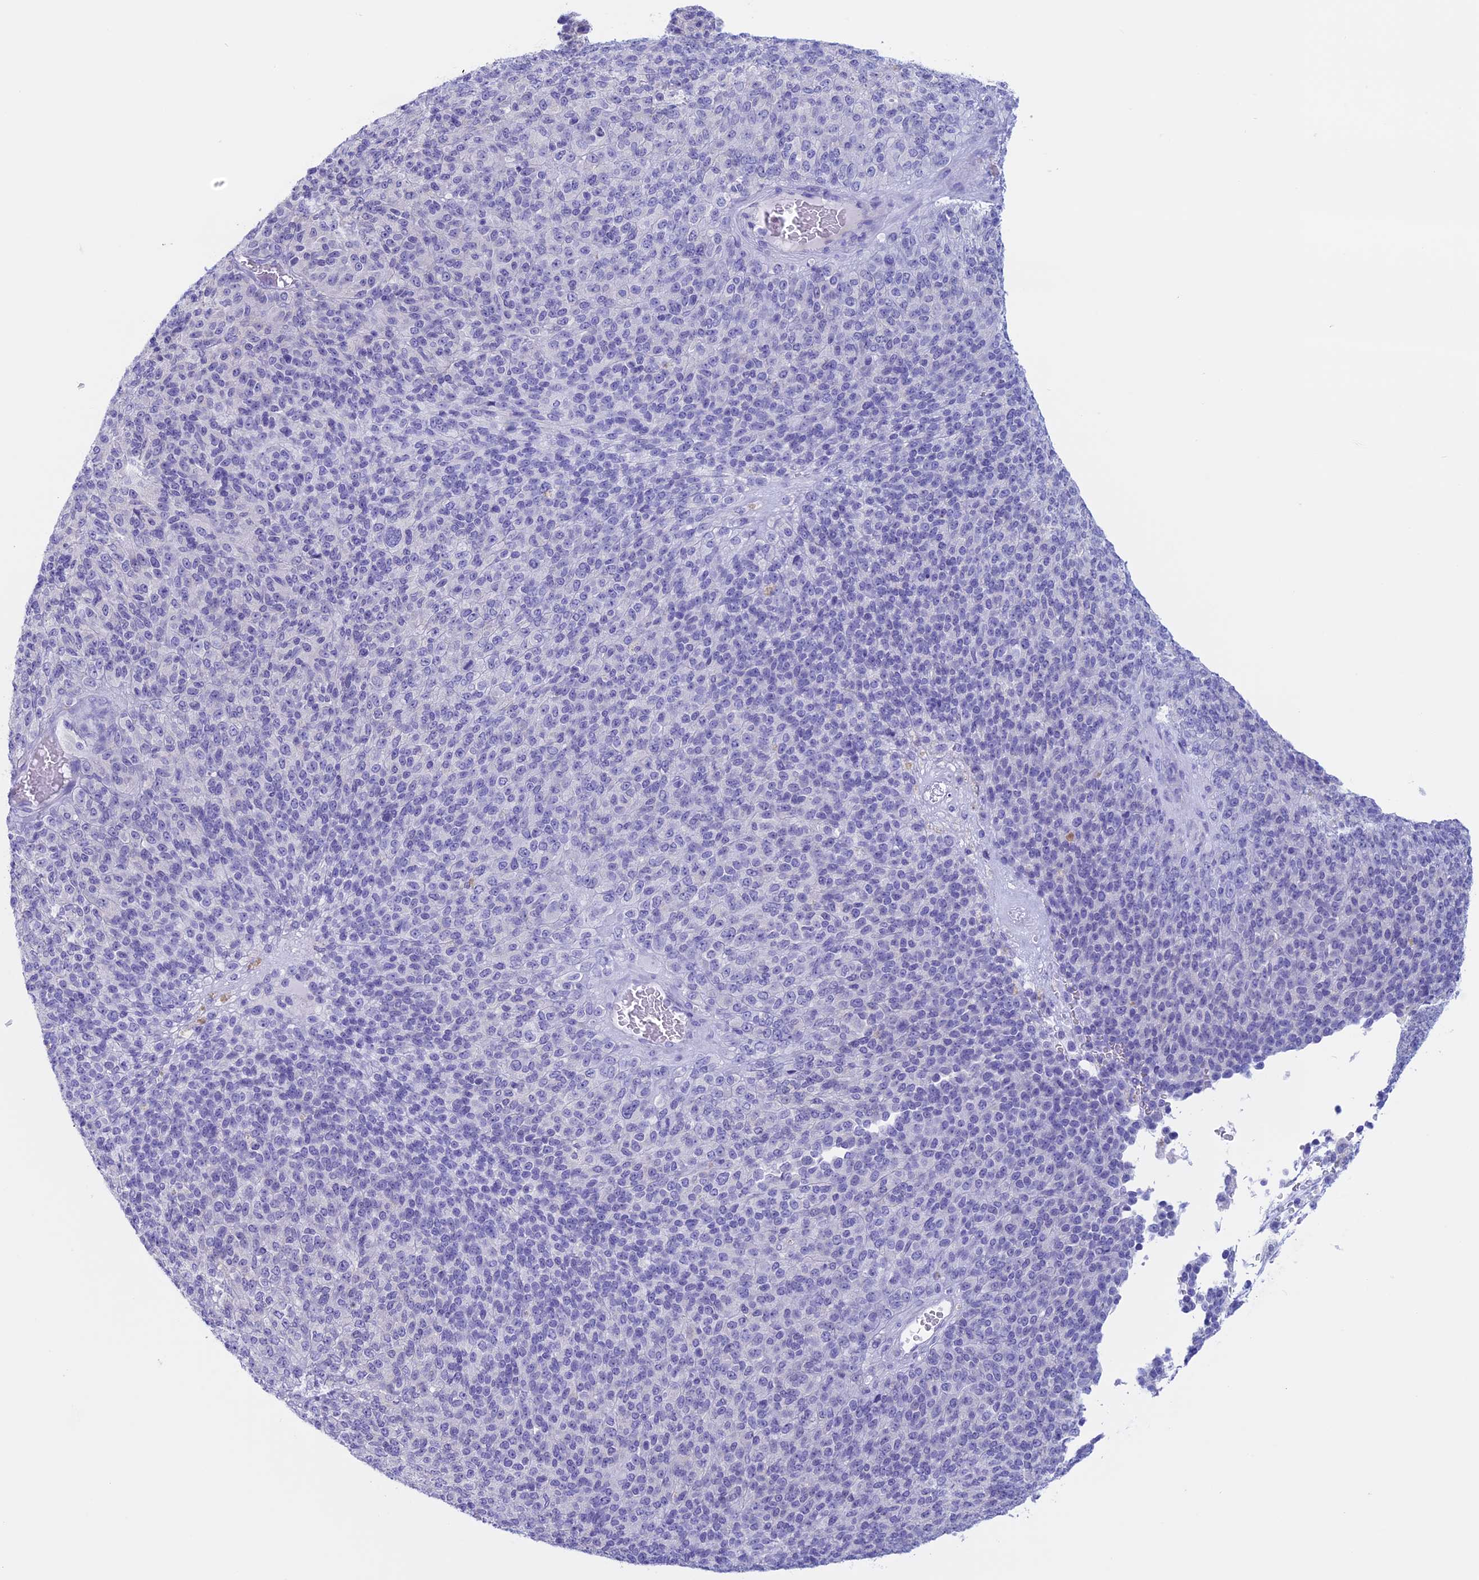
{"staining": {"intensity": "negative", "quantity": "none", "location": "none"}, "tissue": "melanoma", "cell_type": "Tumor cells", "image_type": "cancer", "snomed": [{"axis": "morphology", "description": "Malignant melanoma, Metastatic site"}, {"axis": "topography", "description": "Brain"}], "caption": "Immunohistochemical staining of melanoma exhibits no significant staining in tumor cells. (Stains: DAB immunohistochemistry with hematoxylin counter stain, Microscopy: brightfield microscopy at high magnification).", "gene": "RP1", "patient": {"sex": "female", "age": 56}}